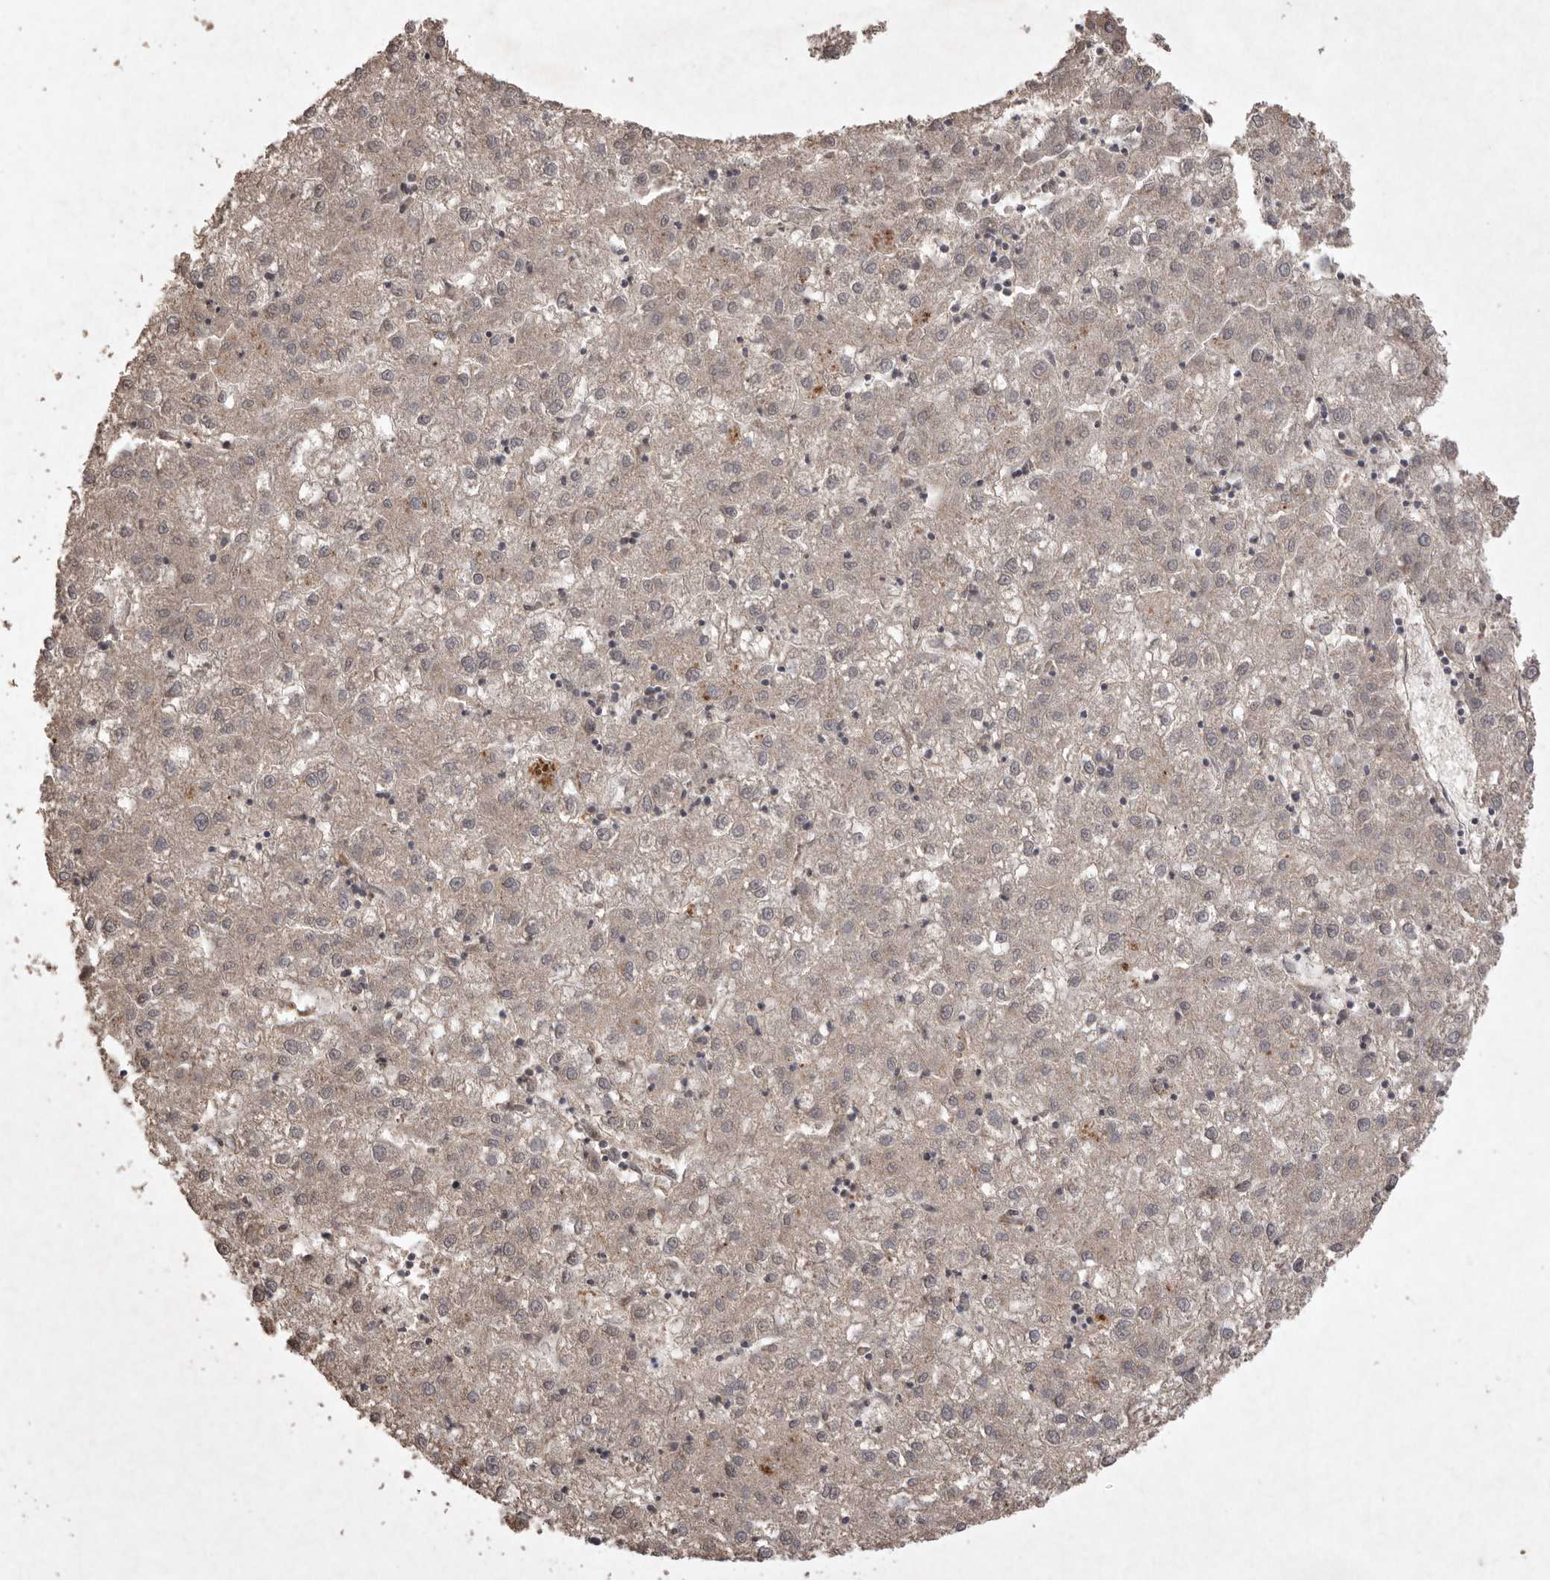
{"staining": {"intensity": "weak", "quantity": ">75%", "location": "cytoplasmic/membranous"}, "tissue": "liver cancer", "cell_type": "Tumor cells", "image_type": "cancer", "snomed": [{"axis": "morphology", "description": "Carcinoma, Hepatocellular, NOS"}, {"axis": "topography", "description": "Liver"}], "caption": "A photomicrograph of liver cancer stained for a protein shows weak cytoplasmic/membranous brown staining in tumor cells.", "gene": "APLNR", "patient": {"sex": "male", "age": 72}}